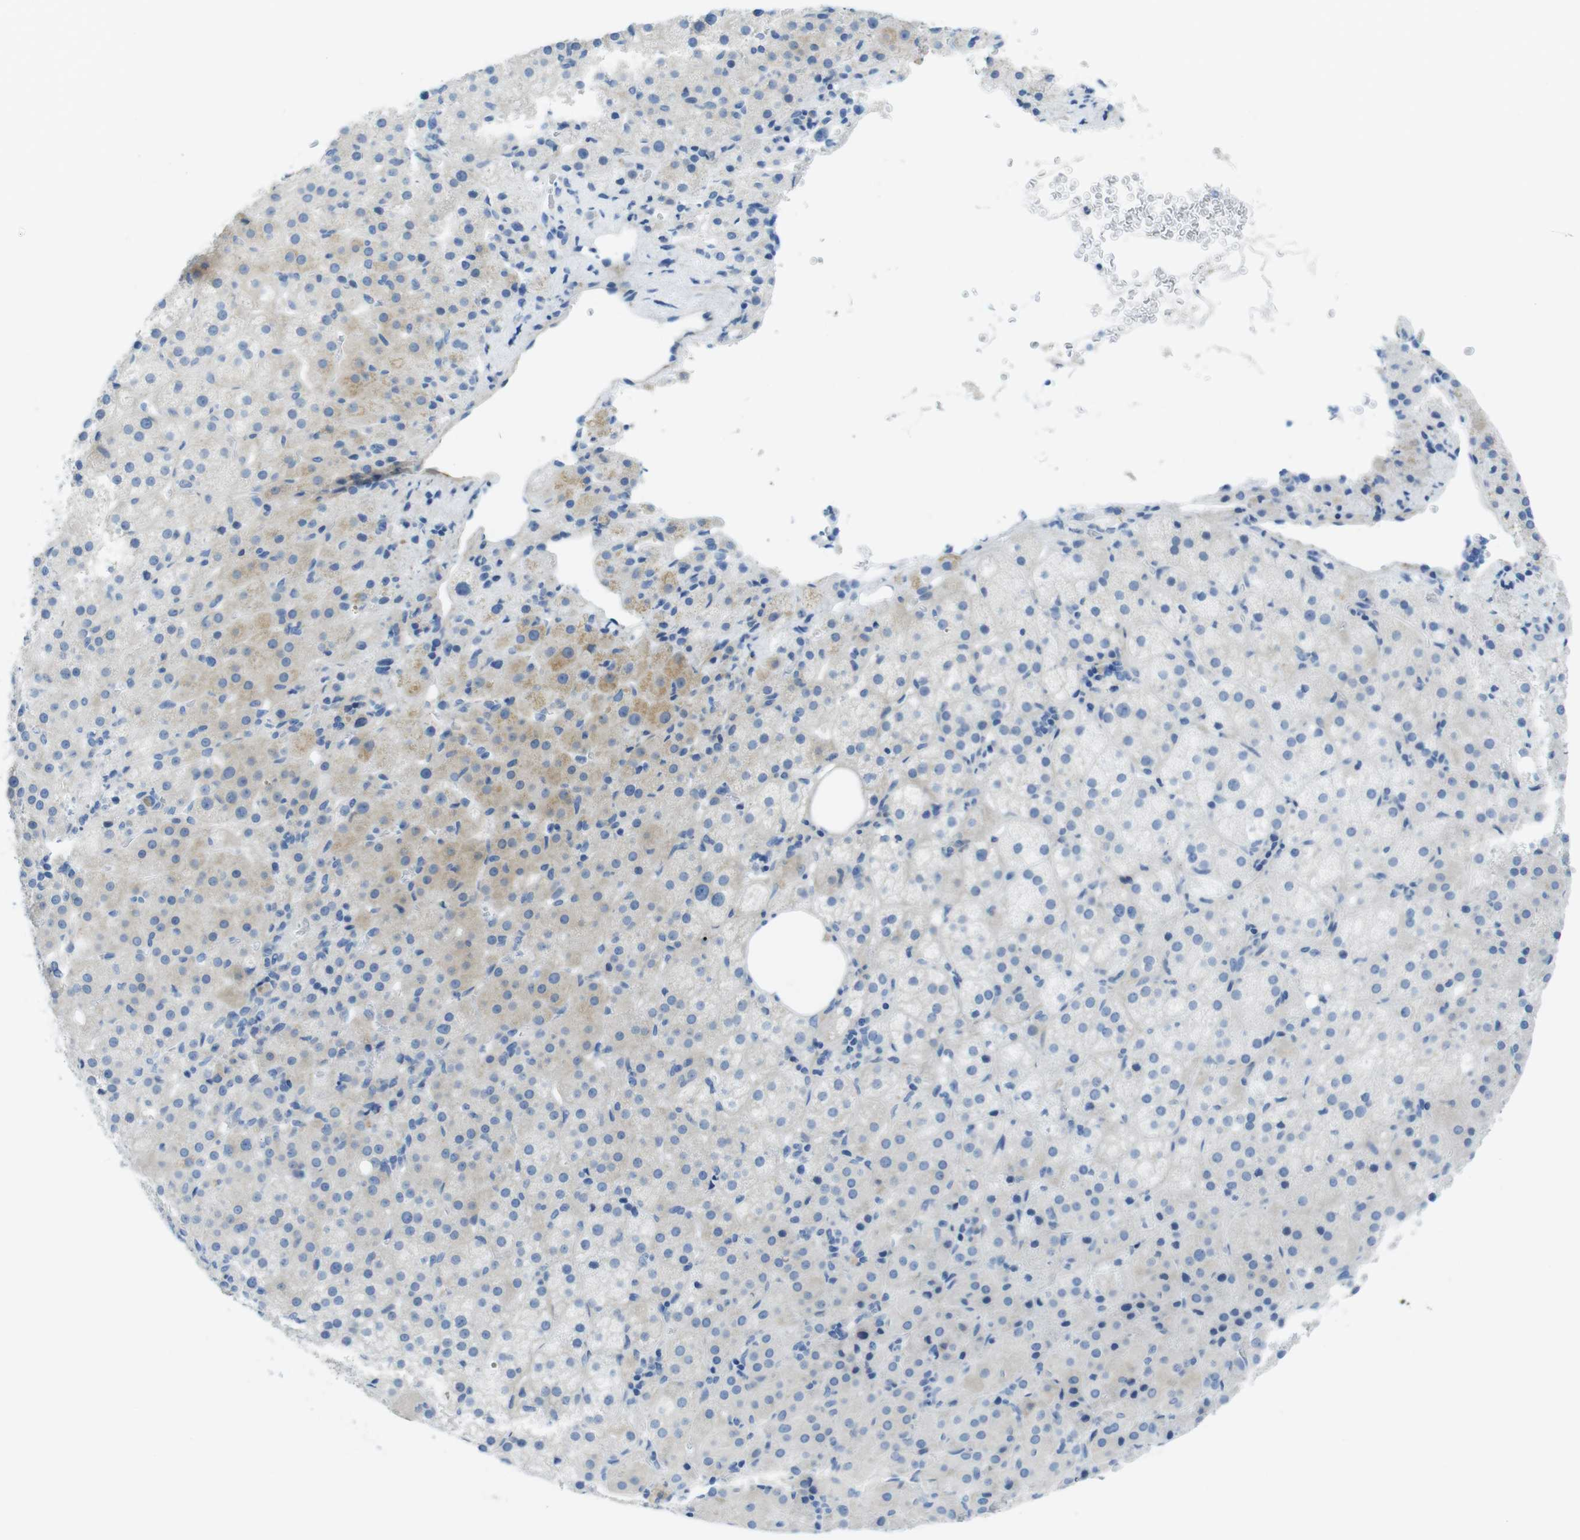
{"staining": {"intensity": "weak", "quantity": "<25%", "location": "cytoplasmic/membranous"}, "tissue": "adrenal gland", "cell_type": "Glandular cells", "image_type": "normal", "snomed": [{"axis": "morphology", "description": "Normal tissue, NOS"}, {"axis": "topography", "description": "Adrenal gland"}], "caption": "Adrenal gland was stained to show a protein in brown. There is no significant staining in glandular cells. The staining was performed using DAB (3,3'-diaminobenzidine) to visualize the protein expression in brown, while the nuclei were stained in blue with hematoxylin (Magnification: 20x).", "gene": "ASIC5", "patient": {"sex": "female", "age": 57}}